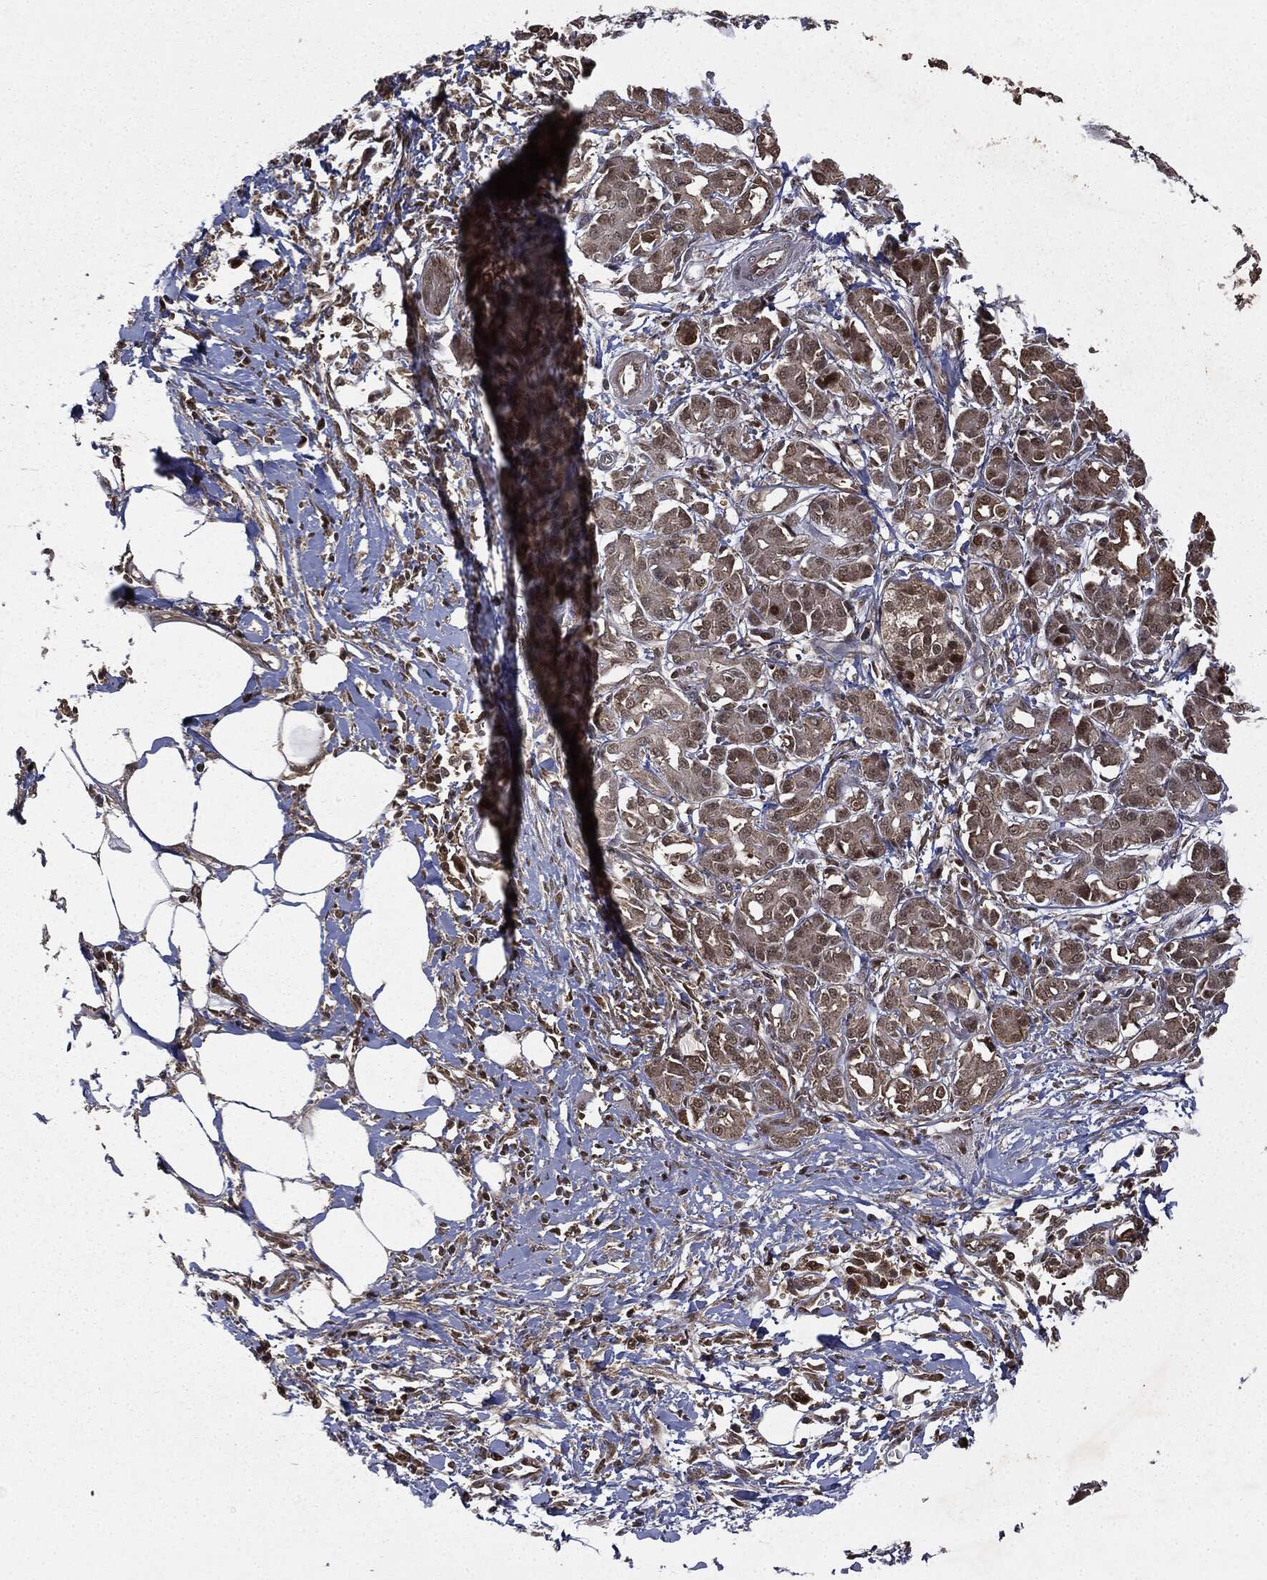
{"staining": {"intensity": "weak", "quantity": "25%-75%", "location": "cytoplasmic/membranous,nuclear"}, "tissue": "pancreatic cancer", "cell_type": "Tumor cells", "image_type": "cancer", "snomed": [{"axis": "morphology", "description": "Adenocarcinoma, NOS"}, {"axis": "topography", "description": "Pancreas"}], "caption": "Immunohistochemistry staining of adenocarcinoma (pancreatic), which demonstrates low levels of weak cytoplasmic/membranous and nuclear expression in approximately 25%-75% of tumor cells indicating weak cytoplasmic/membranous and nuclear protein staining. The staining was performed using DAB (brown) for protein detection and nuclei were counterstained in hematoxylin (blue).", "gene": "ZNHIT6", "patient": {"sex": "male", "age": 72}}